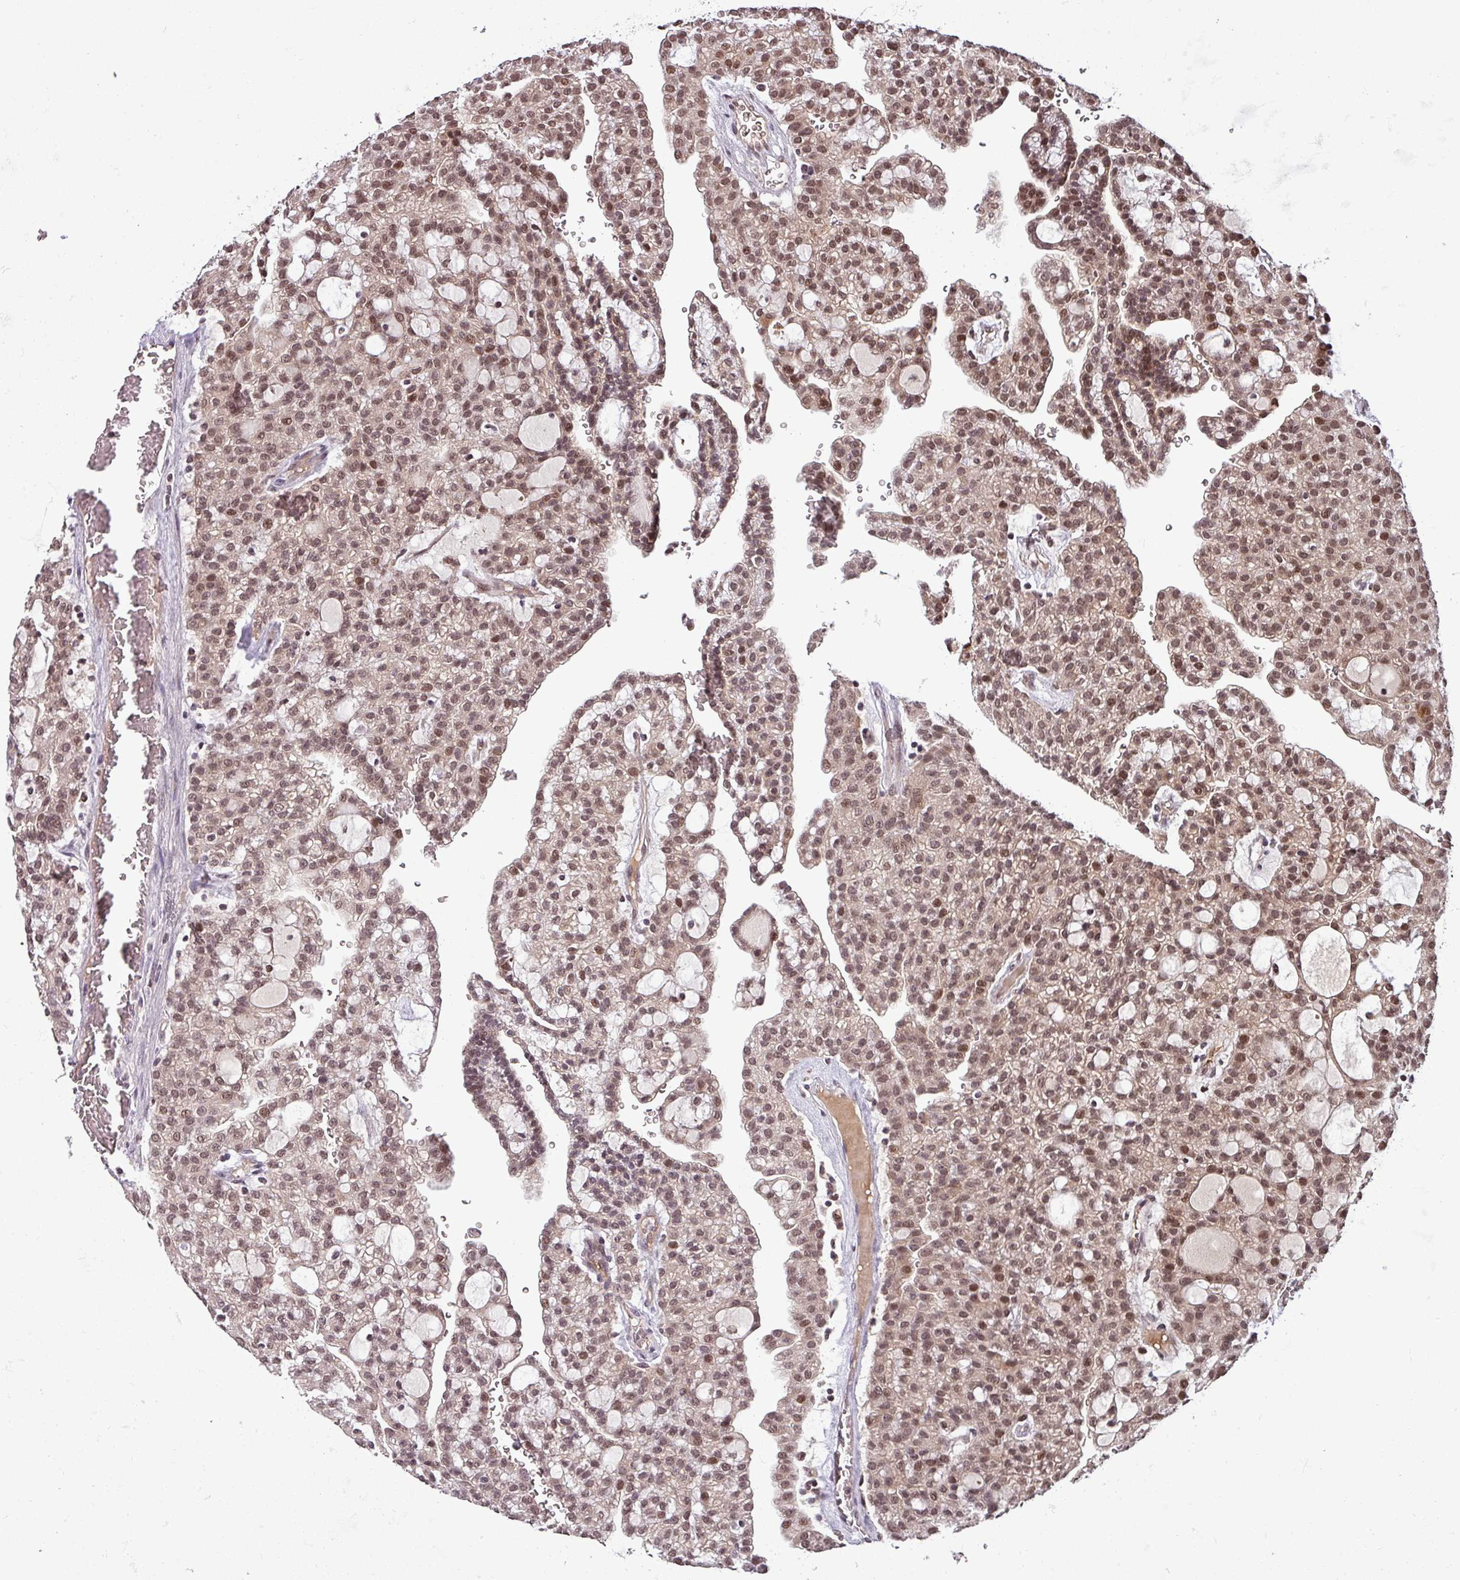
{"staining": {"intensity": "moderate", "quantity": "25%-75%", "location": "nuclear"}, "tissue": "renal cancer", "cell_type": "Tumor cells", "image_type": "cancer", "snomed": [{"axis": "morphology", "description": "Adenocarcinoma, NOS"}, {"axis": "topography", "description": "Kidney"}], "caption": "Immunohistochemistry (IHC) (DAB) staining of human renal adenocarcinoma demonstrates moderate nuclear protein positivity in about 25%-75% of tumor cells.", "gene": "NOB1", "patient": {"sex": "male", "age": 63}}